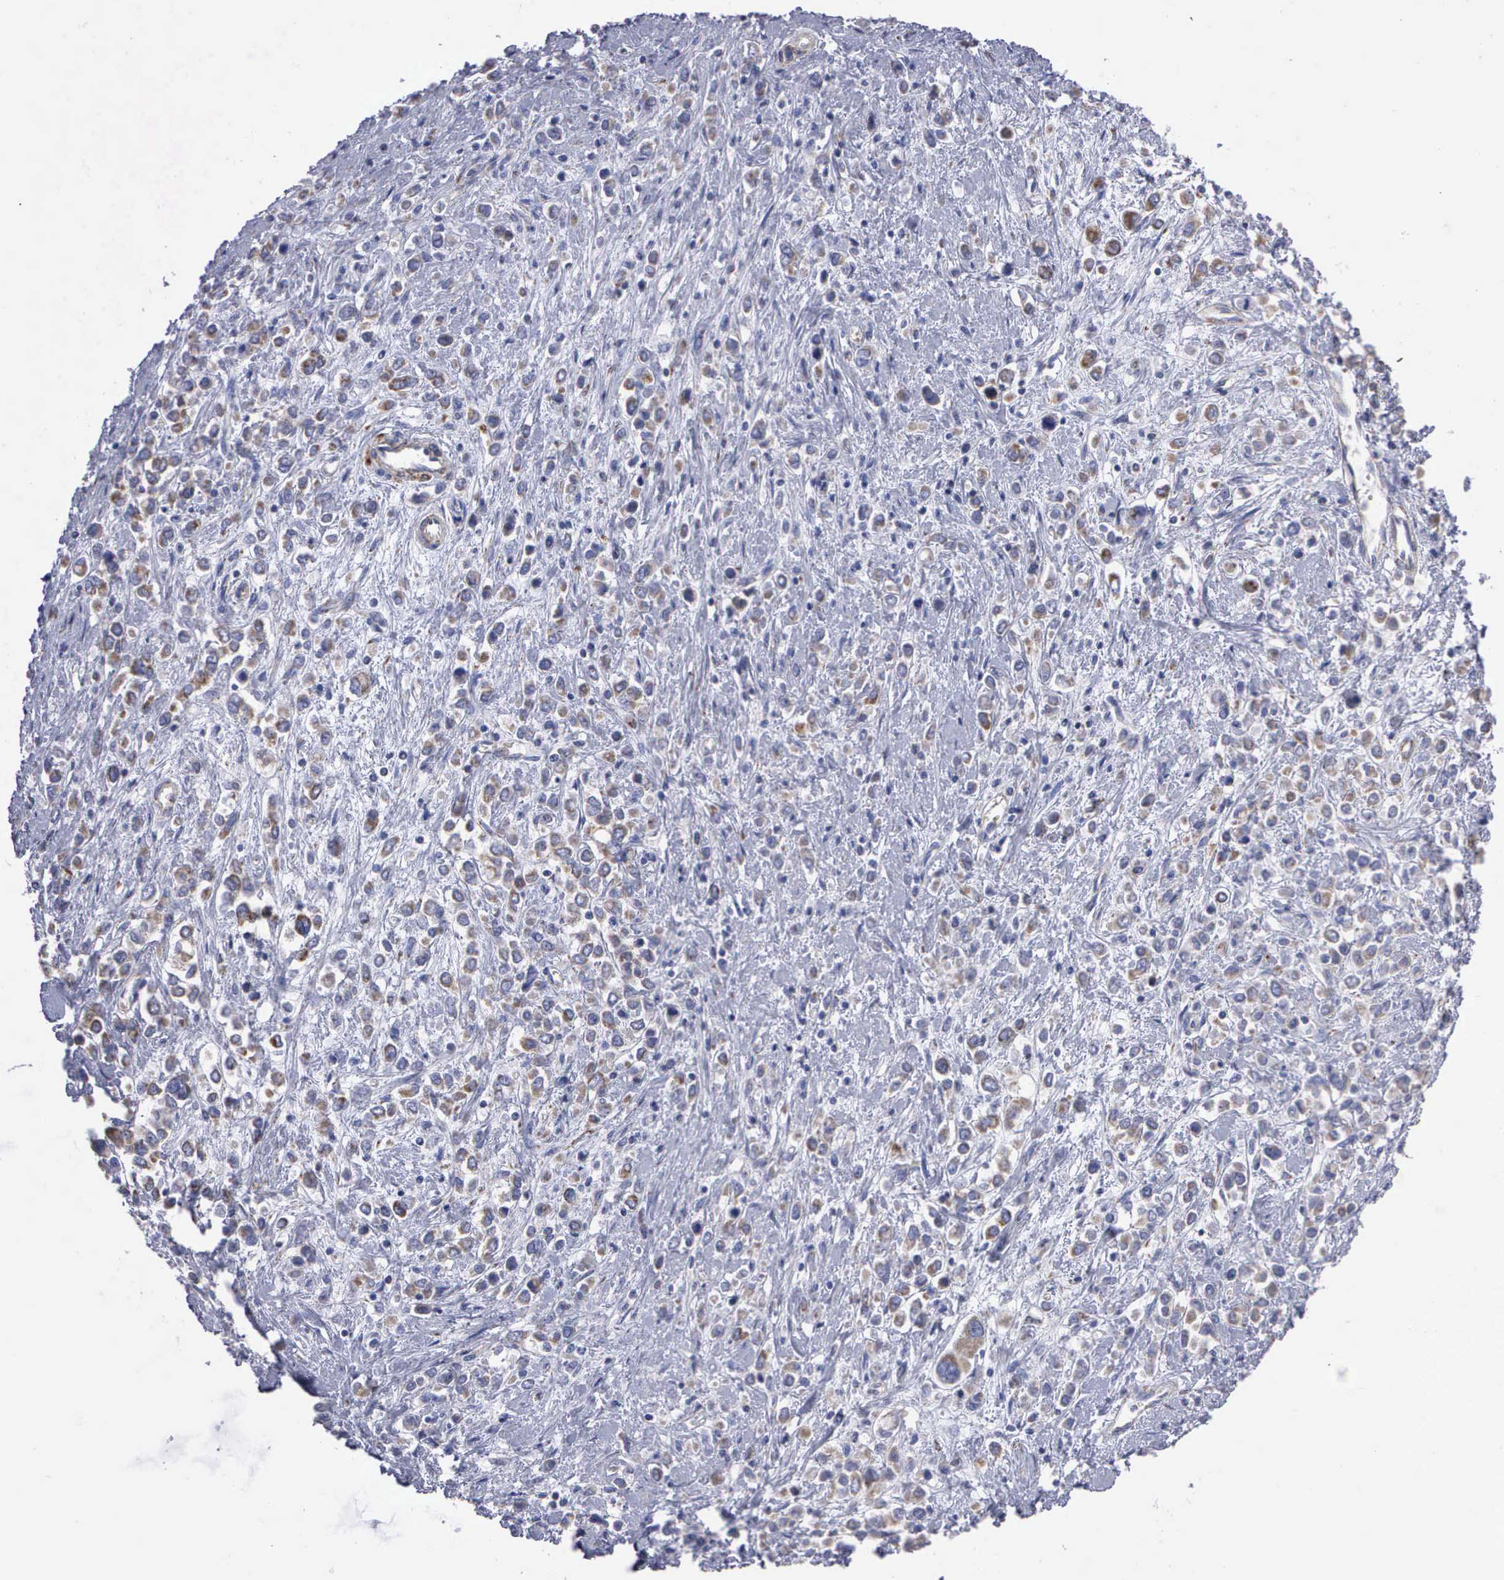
{"staining": {"intensity": "weak", "quantity": "<25%", "location": "cytoplasmic/membranous"}, "tissue": "stomach cancer", "cell_type": "Tumor cells", "image_type": "cancer", "snomed": [{"axis": "morphology", "description": "Adenocarcinoma, NOS"}, {"axis": "topography", "description": "Stomach, upper"}], "caption": "Immunohistochemistry of human stomach cancer displays no staining in tumor cells.", "gene": "APOOL", "patient": {"sex": "male", "age": 76}}